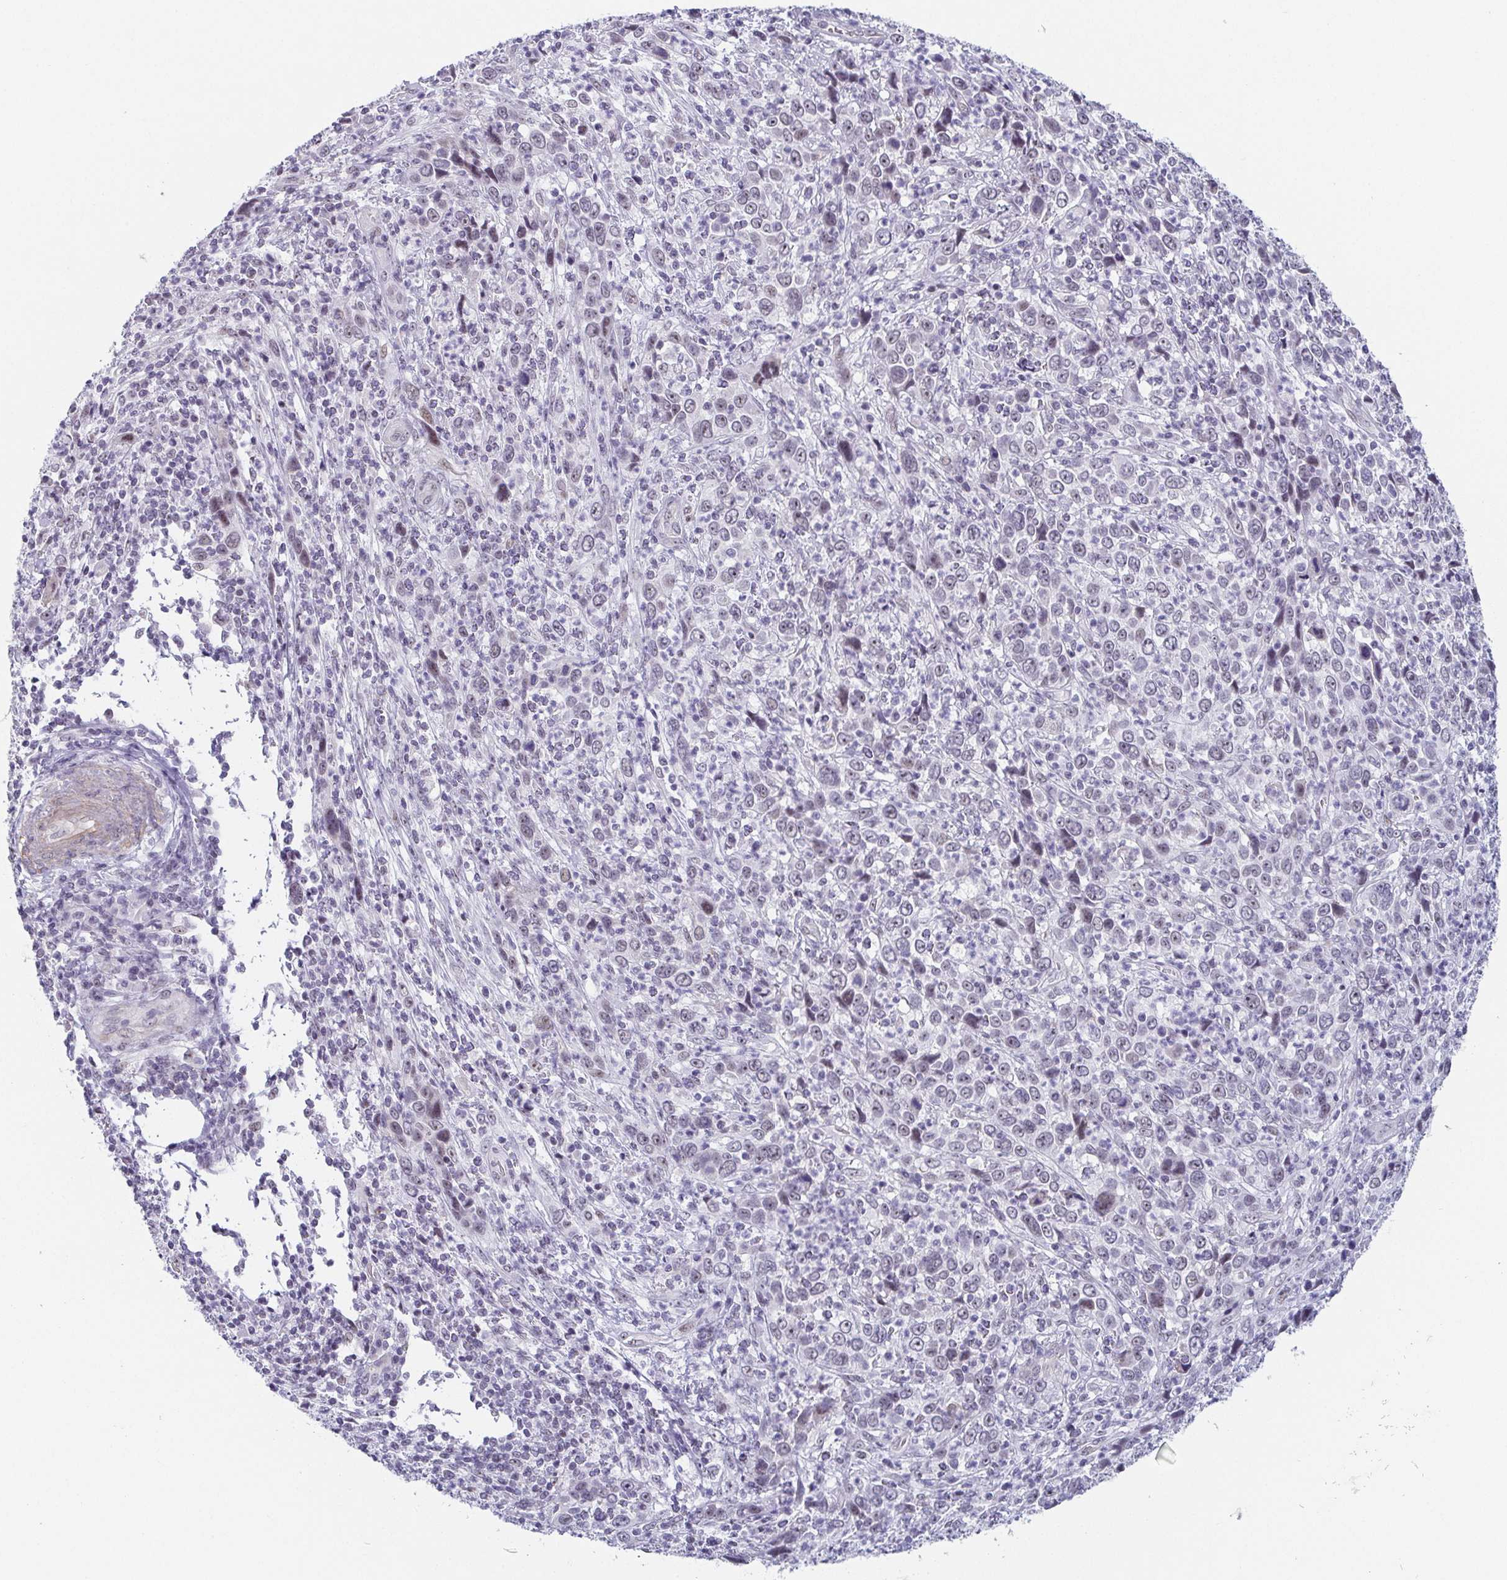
{"staining": {"intensity": "negative", "quantity": "none", "location": "none"}, "tissue": "cervical cancer", "cell_type": "Tumor cells", "image_type": "cancer", "snomed": [{"axis": "morphology", "description": "Squamous cell carcinoma, NOS"}, {"axis": "topography", "description": "Cervix"}], "caption": "This is an immunohistochemistry (IHC) image of cervical cancer. There is no positivity in tumor cells.", "gene": "EXOSC7", "patient": {"sex": "female", "age": 46}}